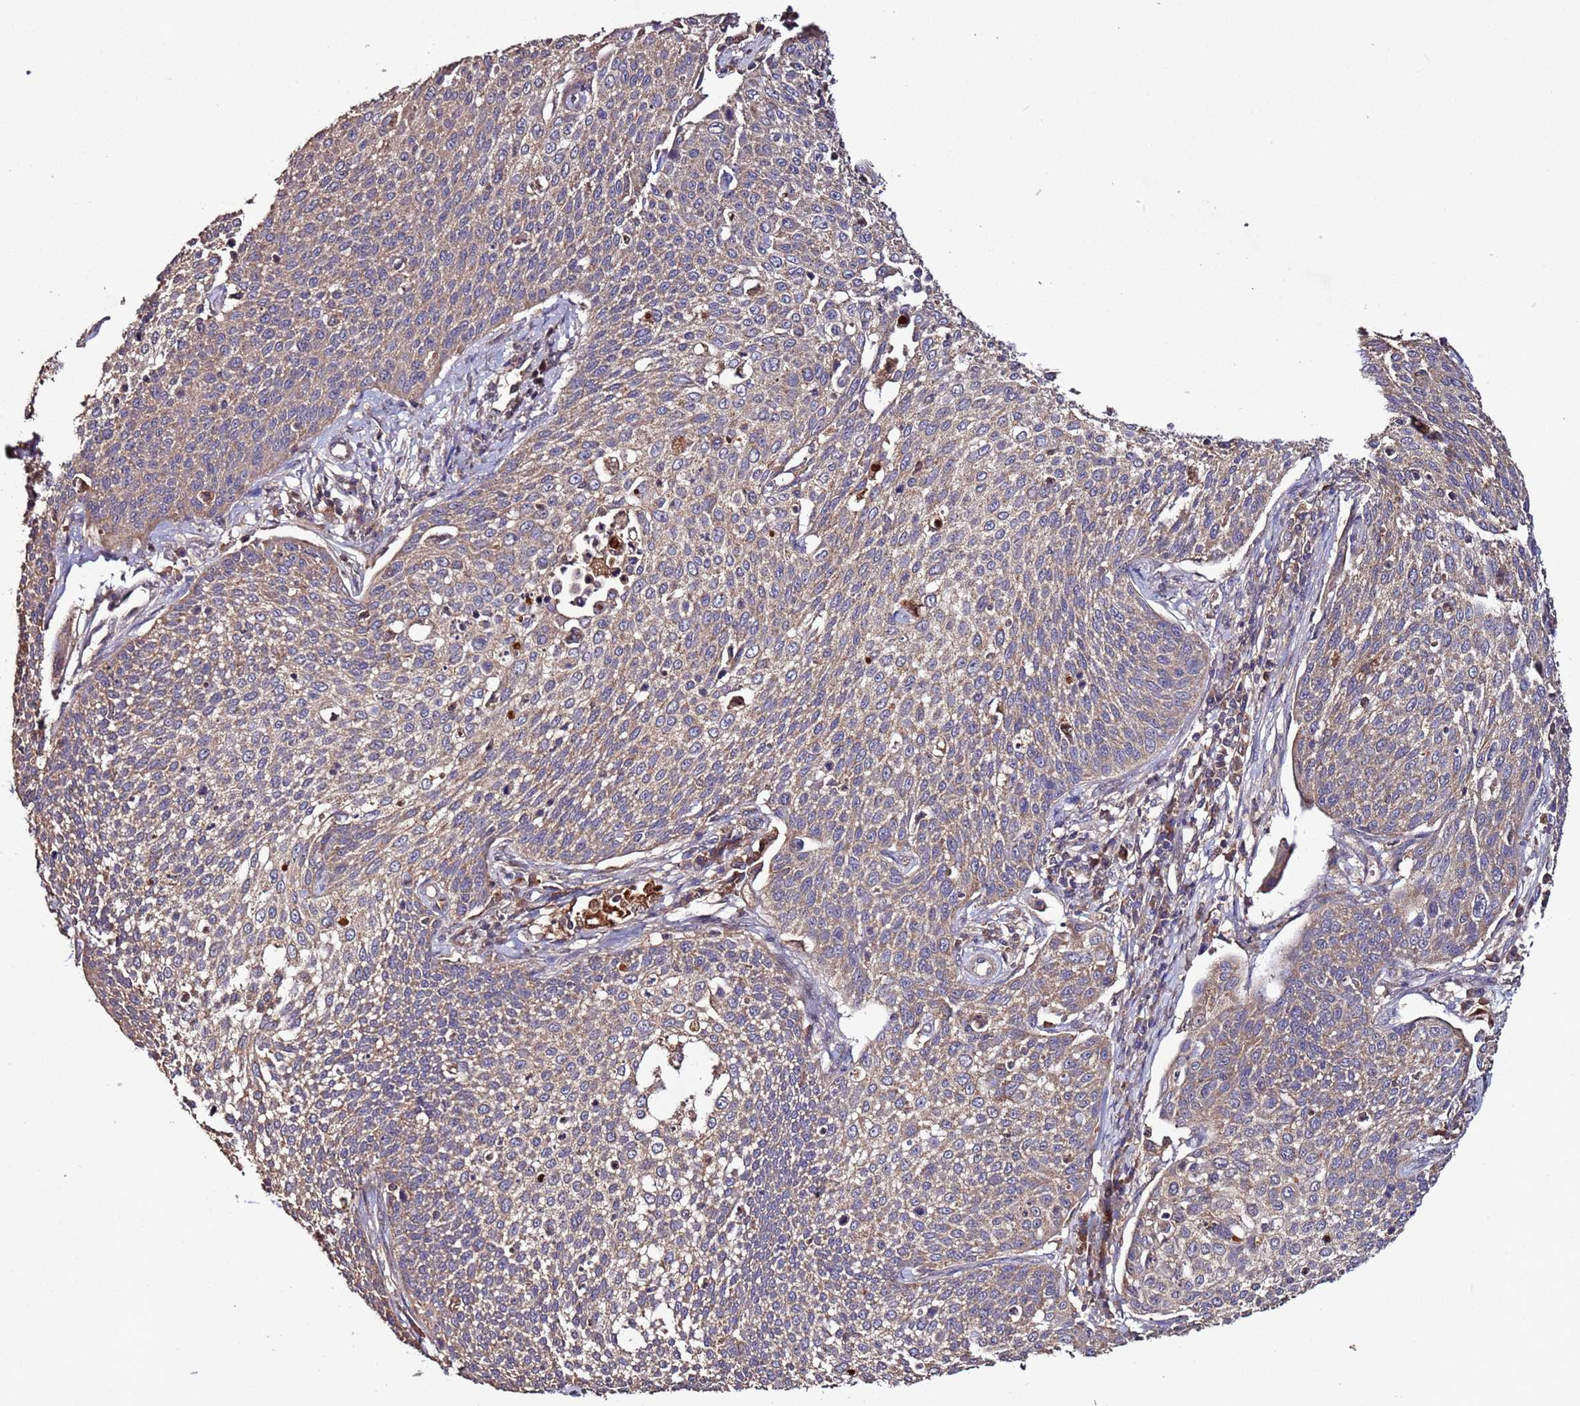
{"staining": {"intensity": "weak", "quantity": ">75%", "location": "cytoplasmic/membranous"}, "tissue": "cervical cancer", "cell_type": "Tumor cells", "image_type": "cancer", "snomed": [{"axis": "morphology", "description": "Squamous cell carcinoma, NOS"}, {"axis": "topography", "description": "Cervix"}], "caption": "Protein staining of squamous cell carcinoma (cervical) tissue displays weak cytoplasmic/membranous expression in about >75% of tumor cells.", "gene": "RPS15A", "patient": {"sex": "female", "age": 34}}